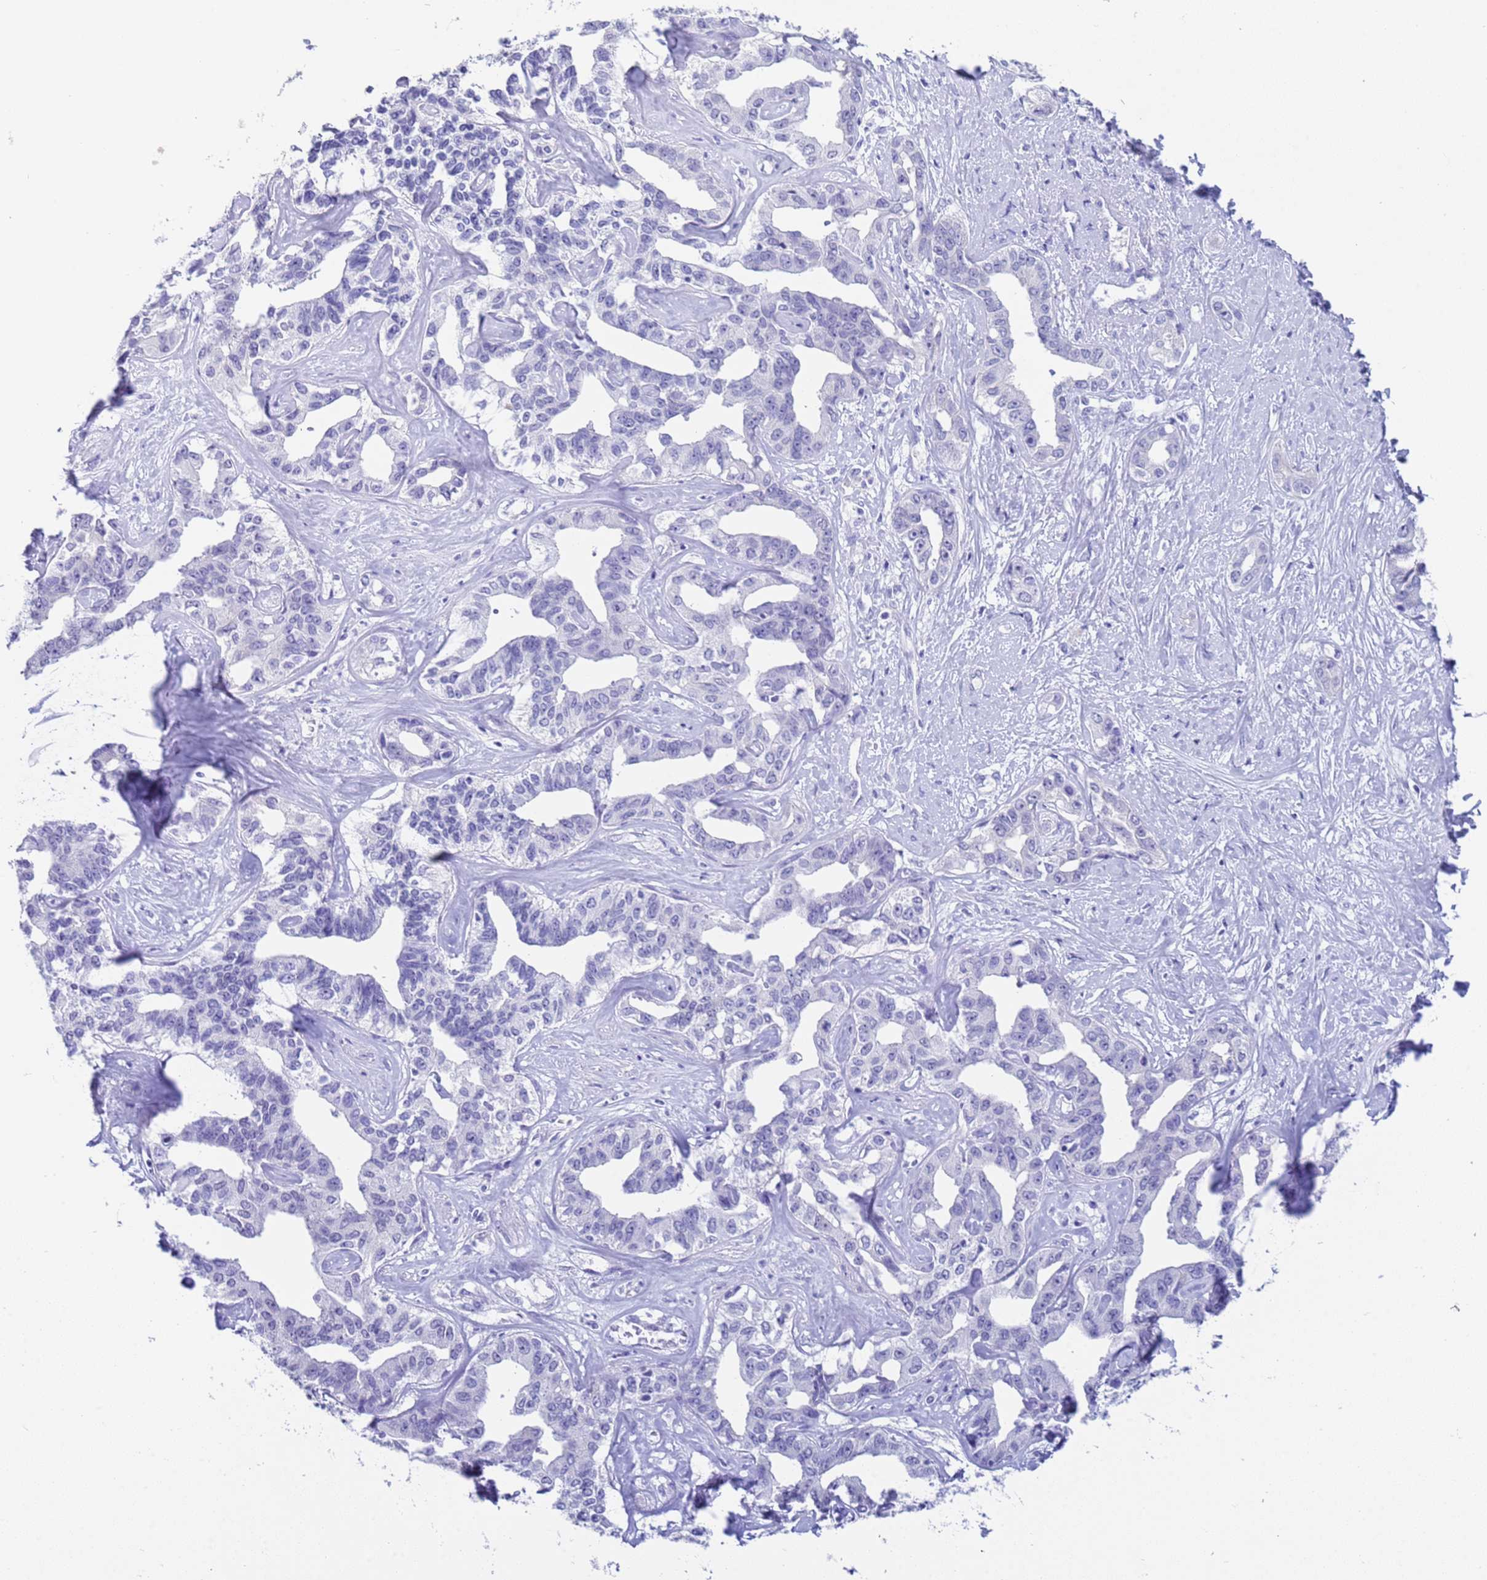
{"staining": {"intensity": "negative", "quantity": "none", "location": "none"}, "tissue": "liver cancer", "cell_type": "Tumor cells", "image_type": "cancer", "snomed": [{"axis": "morphology", "description": "Cholangiocarcinoma"}, {"axis": "topography", "description": "Liver"}], "caption": "An immunohistochemistry (IHC) image of liver cholangiocarcinoma is shown. There is no staining in tumor cells of liver cholangiocarcinoma.", "gene": "CKM", "patient": {"sex": "male", "age": 59}}